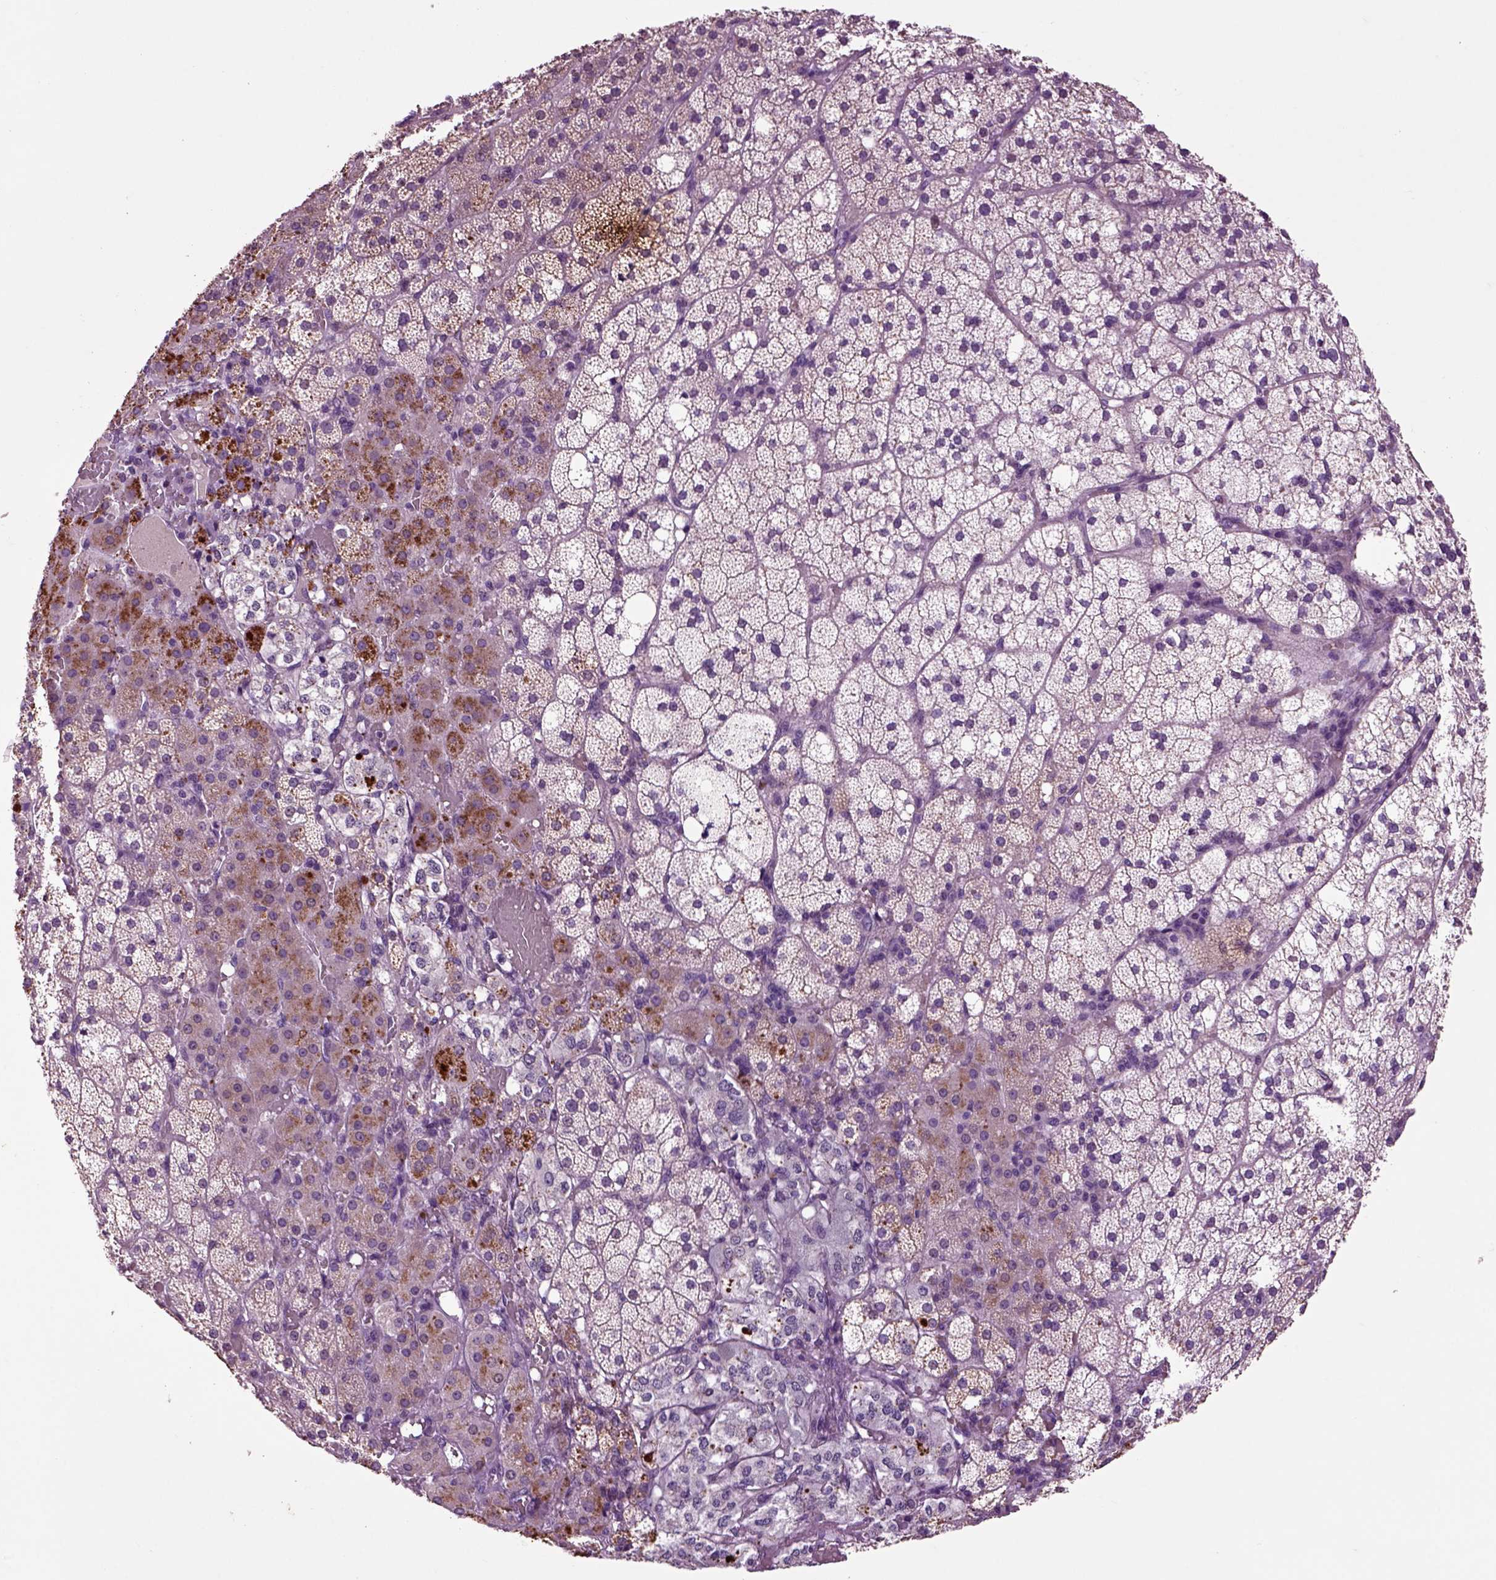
{"staining": {"intensity": "strong", "quantity": "<25%", "location": "cytoplasmic/membranous"}, "tissue": "adrenal gland", "cell_type": "Glandular cells", "image_type": "normal", "snomed": [{"axis": "morphology", "description": "Normal tissue, NOS"}, {"axis": "topography", "description": "Adrenal gland"}], "caption": "Immunohistochemistry (IHC) (DAB) staining of benign human adrenal gland shows strong cytoplasmic/membranous protein staining in approximately <25% of glandular cells.", "gene": "CRHR1", "patient": {"sex": "male", "age": 53}}